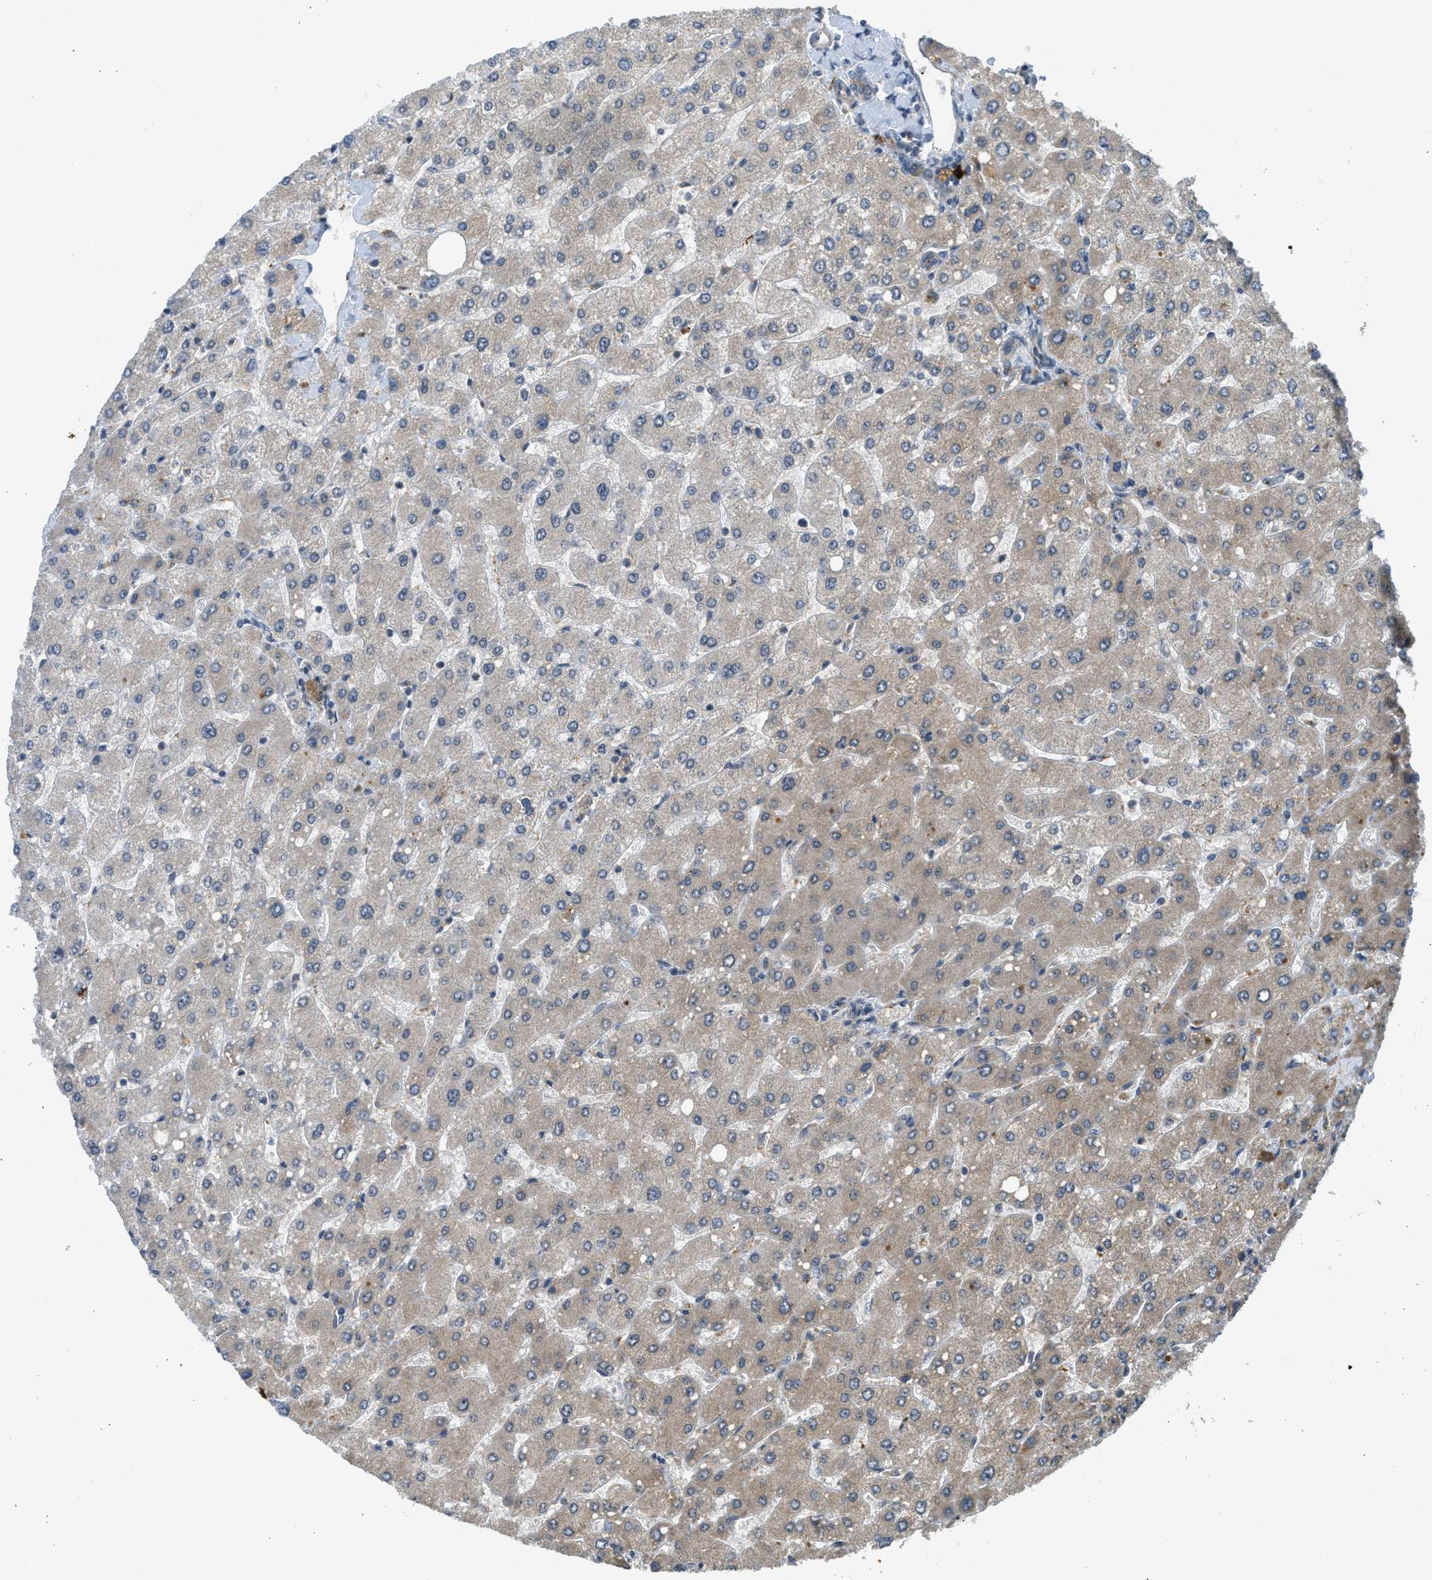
{"staining": {"intensity": "weak", "quantity": "25%-75%", "location": "cytoplasmic/membranous"}, "tissue": "liver", "cell_type": "Cholangiocytes", "image_type": "normal", "snomed": [{"axis": "morphology", "description": "Normal tissue, NOS"}, {"axis": "topography", "description": "Liver"}], "caption": "Normal liver reveals weak cytoplasmic/membranous staining in approximately 25%-75% of cholangiocytes The protein of interest is stained brown, and the nuclei are stained in blue (DAB (3,3'-diaminobenzidine) IHC with brightfield microscopy, high magnification)..", "gene": "ADCY8", "patient": {"sex": "male", "age": 55}}